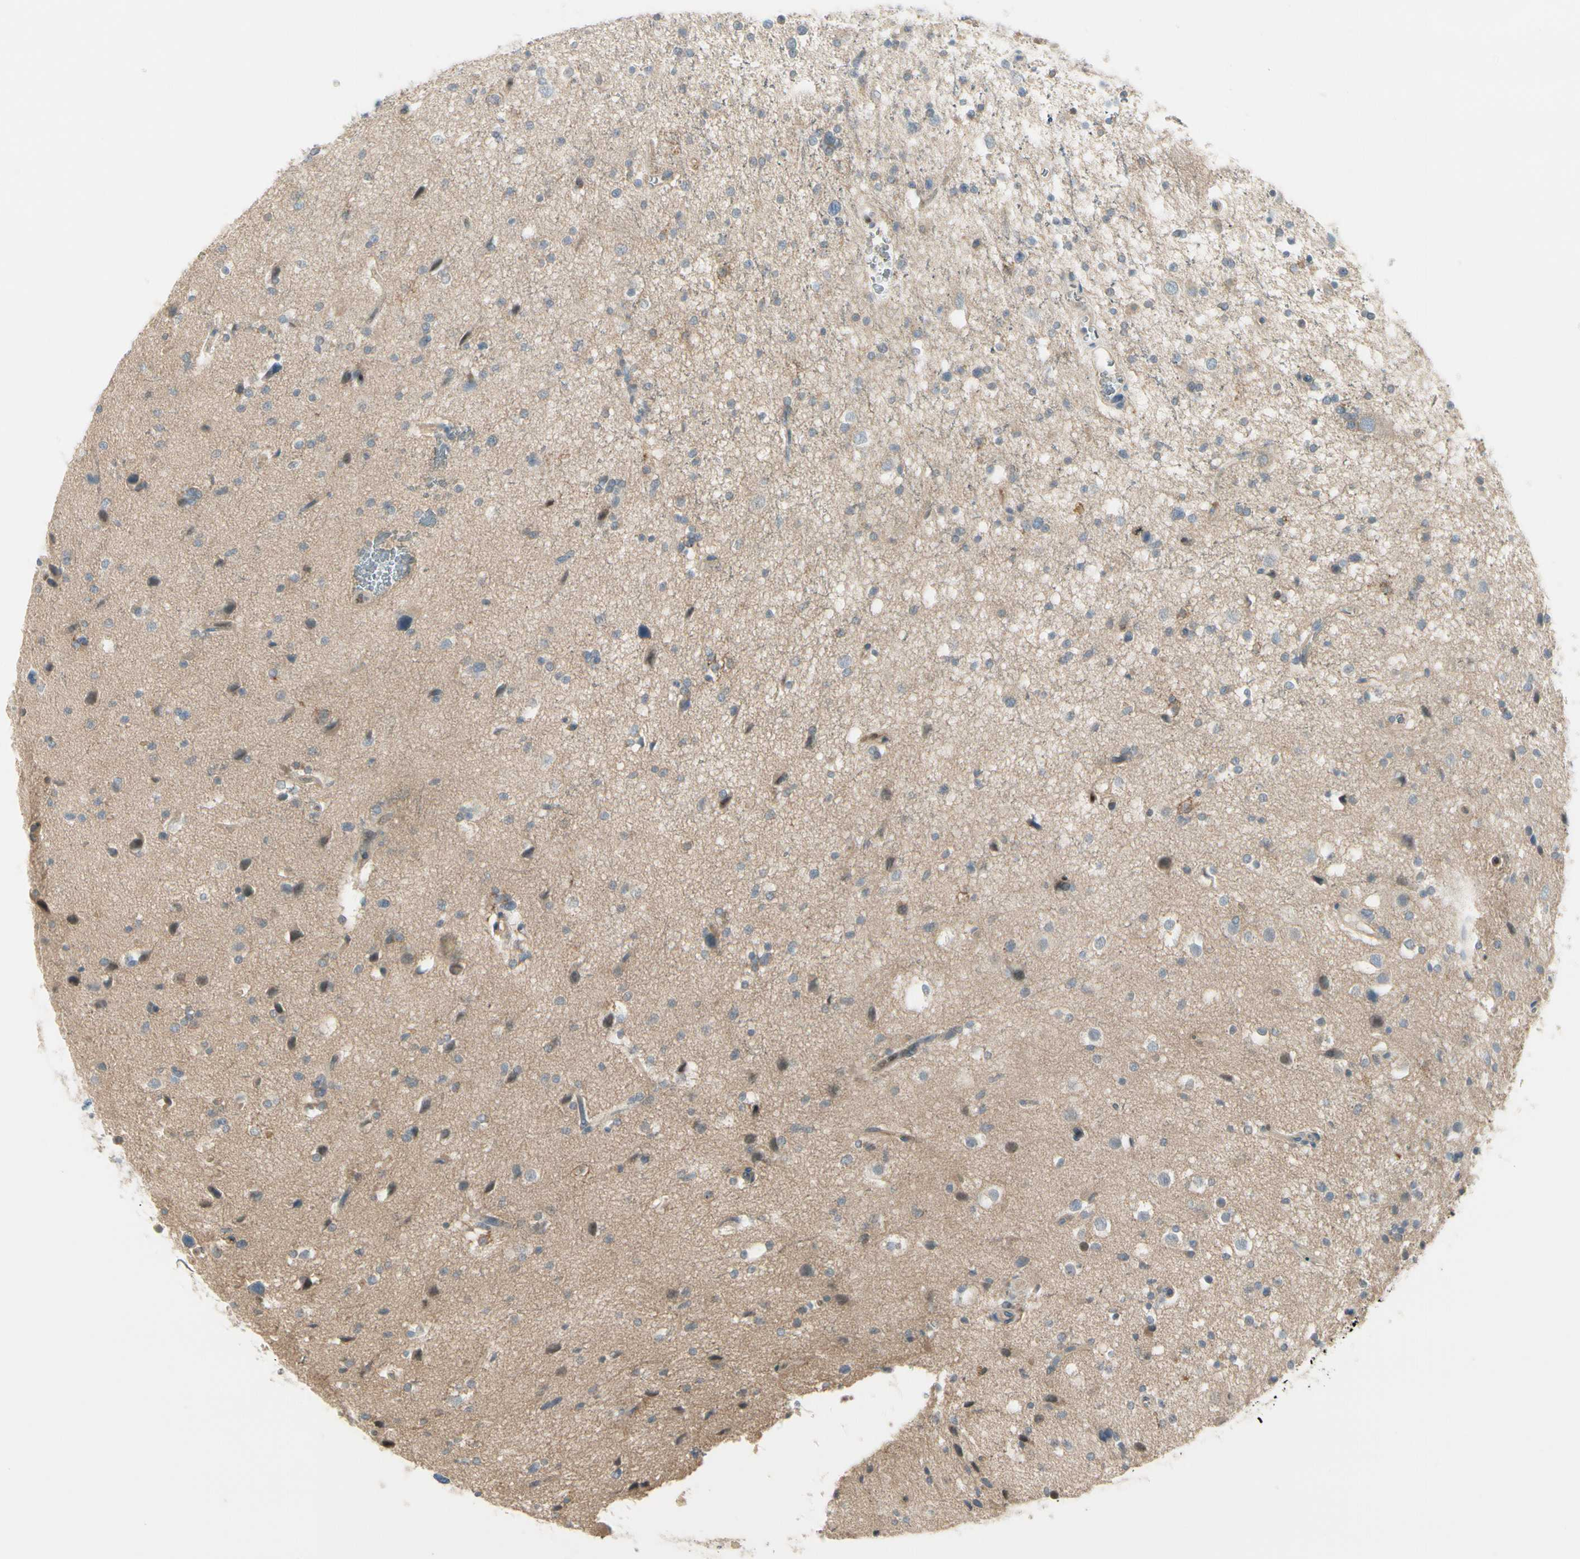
{"staining": {"intensity": "negative", "quantity": "none", "location": "none"}, "tissue": "glioma", "cell_type": "Tumor cells", "image_type": "cancer", "snomed": [{"axis": "morphology", "description": "Glioma, malignant, High grade"}, {"axis": "topography", "description": "Brain"}], "caption": "Human glioma stained for a protein using IHC demonstrates no positivity in tumor cells.", "gene": "CYP2E1", "patient": {"sex": "male", "age": 33}}